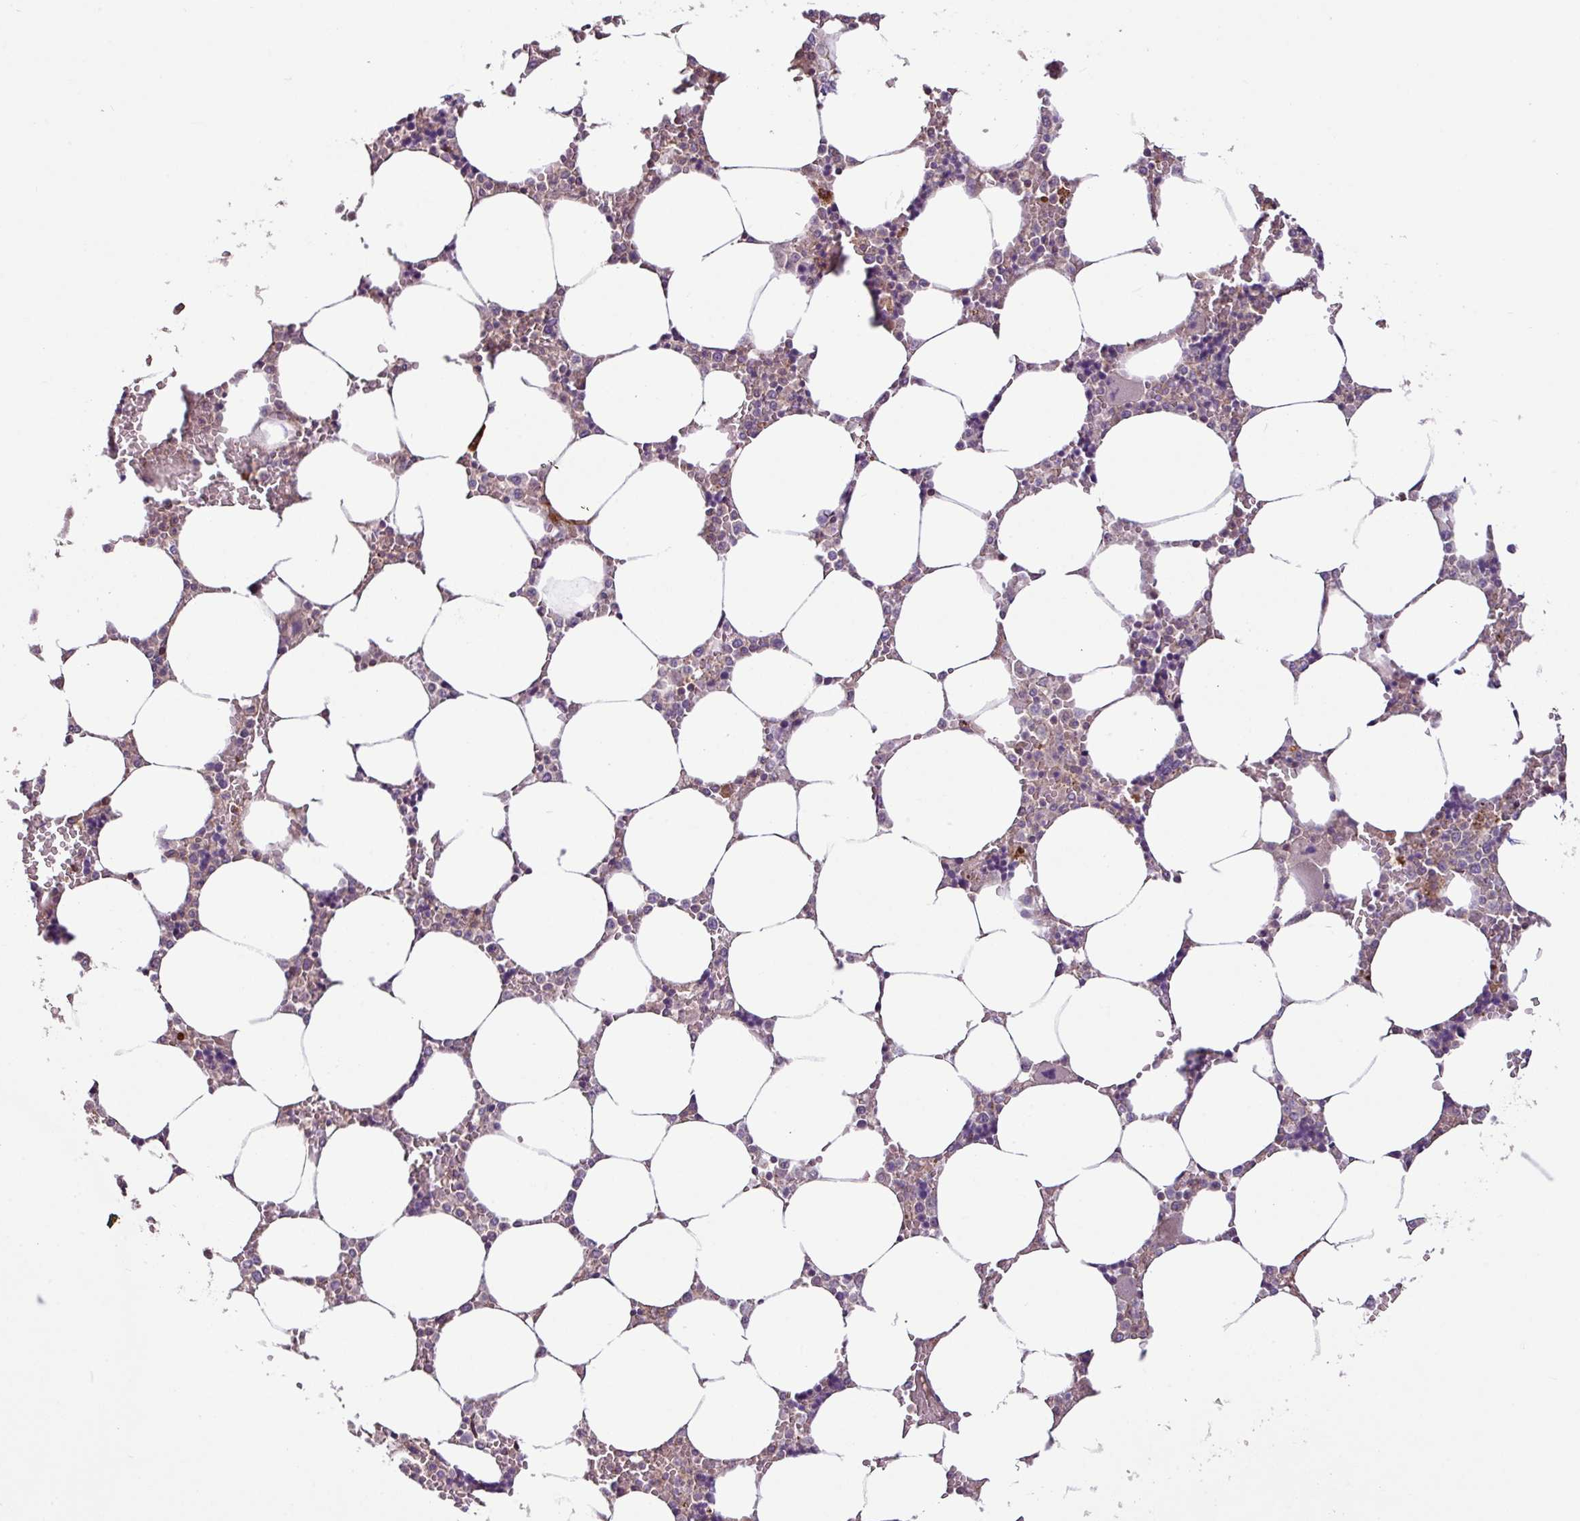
{"staining": {"intensity": "moderate", "quantity": "<25%", "location": "cytoplasmic/membranous"}, "tissue": "bone marrow", "cell_type": "Hematopoietic cells", "image_type": "normal", "snomed": [{"axis": "morphology", "description": "Normal tissue, NOS"}, {"axis": "topography", "description": "Bone marrow"}], "caption": "The micrograph exhibits staining of unremarkable bone marrow, revealing moderate cytoplasmic/membranous protein expression (brown color) within hematopoietic cells. Immunohistochemistry (ihc) stains the protein in brown and the nuclei are stained blue.", "gene": "ZNF106", "patient": {"sex": "male", "age": 64}}